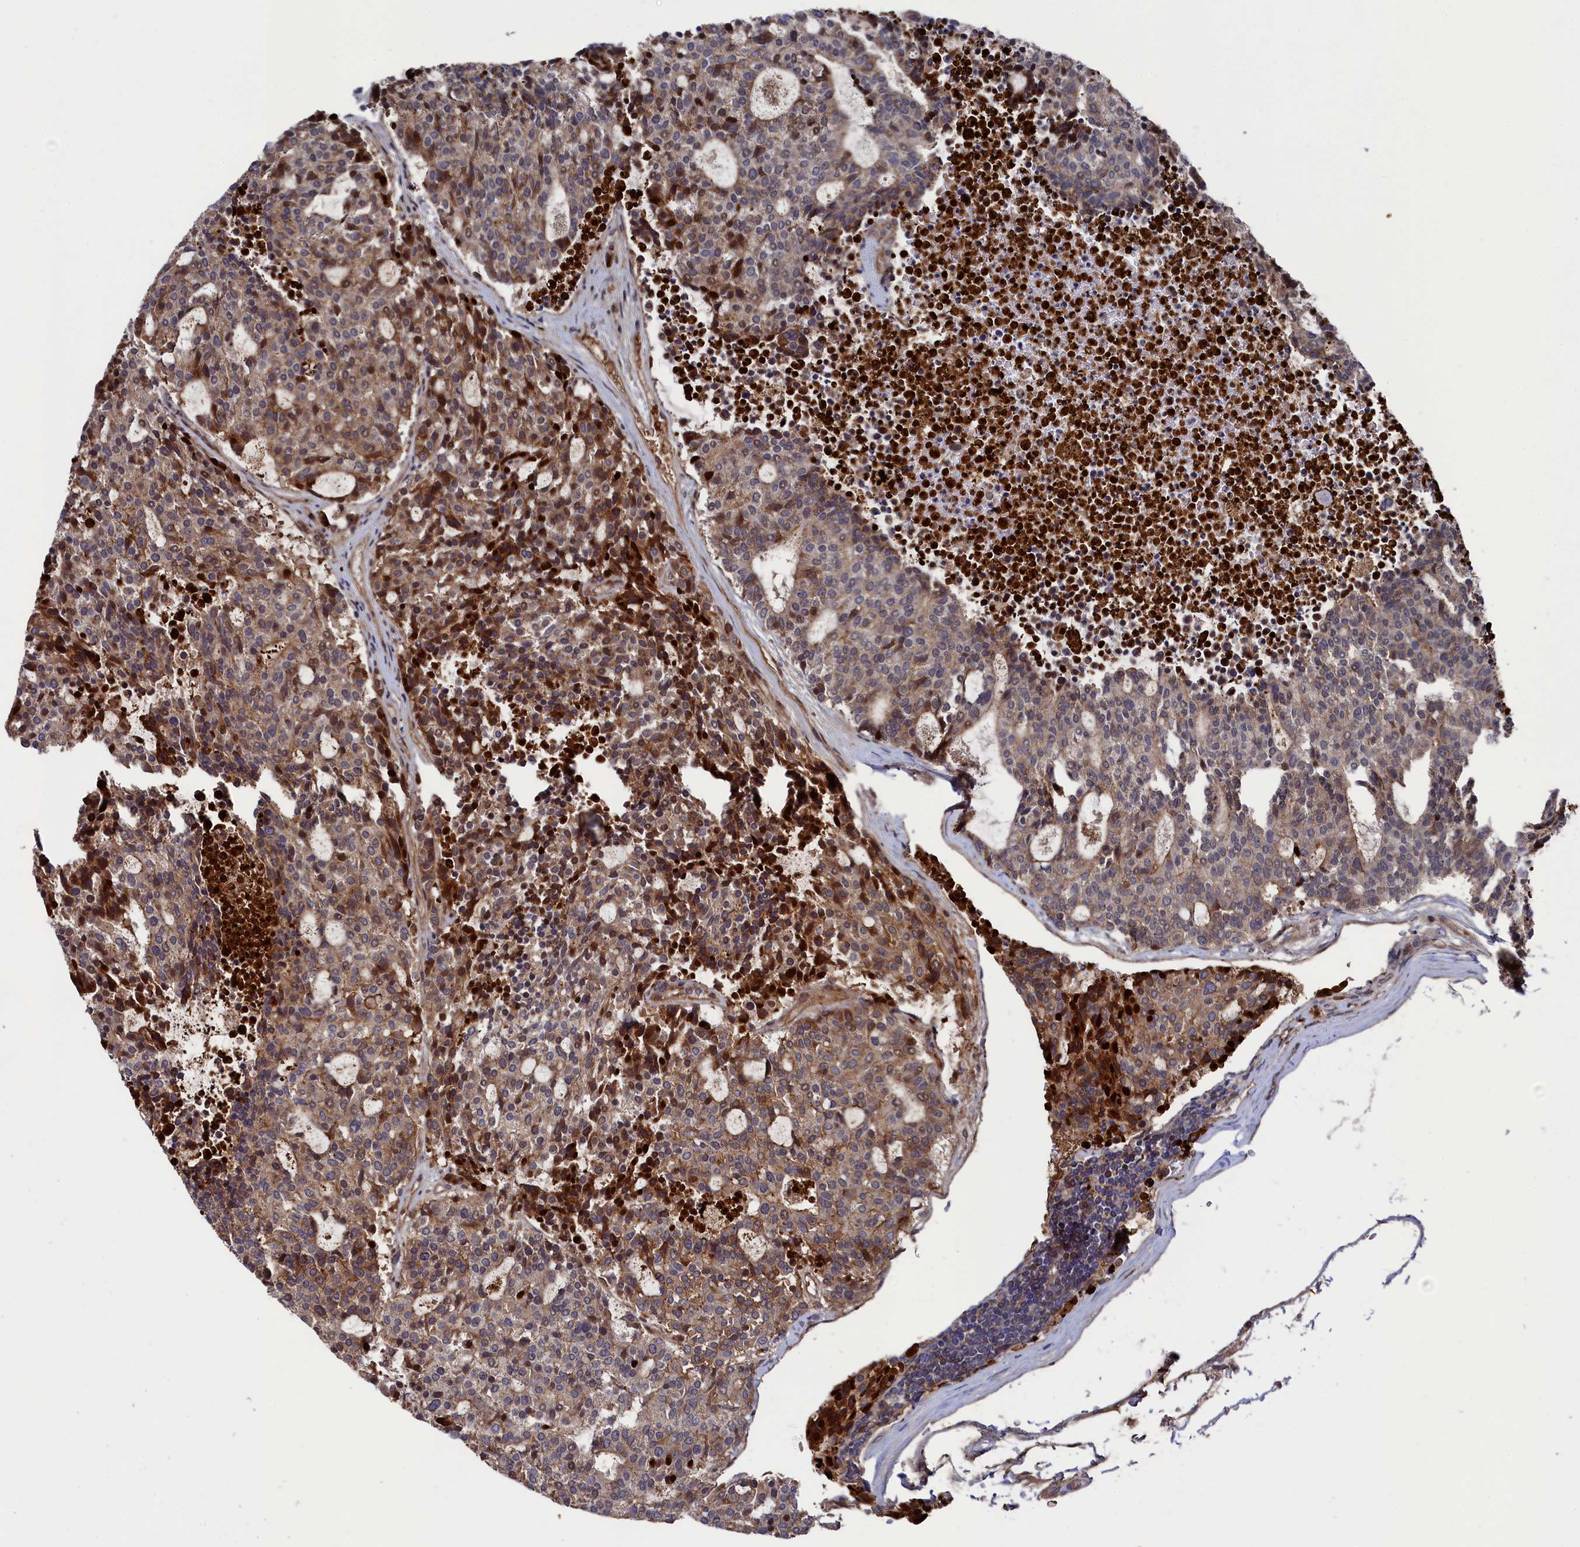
{"staining": {"intensity": "moderate", "quantity": ">75%", "location": "cytoplasmic/membranous"}, "tissue": "carcinoid", "cell_type": "Tumor cells", "image_type": "cancer", "snomed": [{"axis": "morphology", "description": "Carcinoid, malignant, NOS"}, {"axis": "topography", "description": "Pancreas"}], "caption": "Protein expression by immunohistochemistry (IHC) demonstrates moderate cytoplasmic/membranous positivity in about >75% of tumor cells in carcinoid. (Stains: DAB (3,3'-diaminobenzidine) in brown, nuclei in blue, Microscopy: brightfield microscopy at high magnification).", "gene": "ZNF891", "patient": {"sex": "female", "age": 54}}